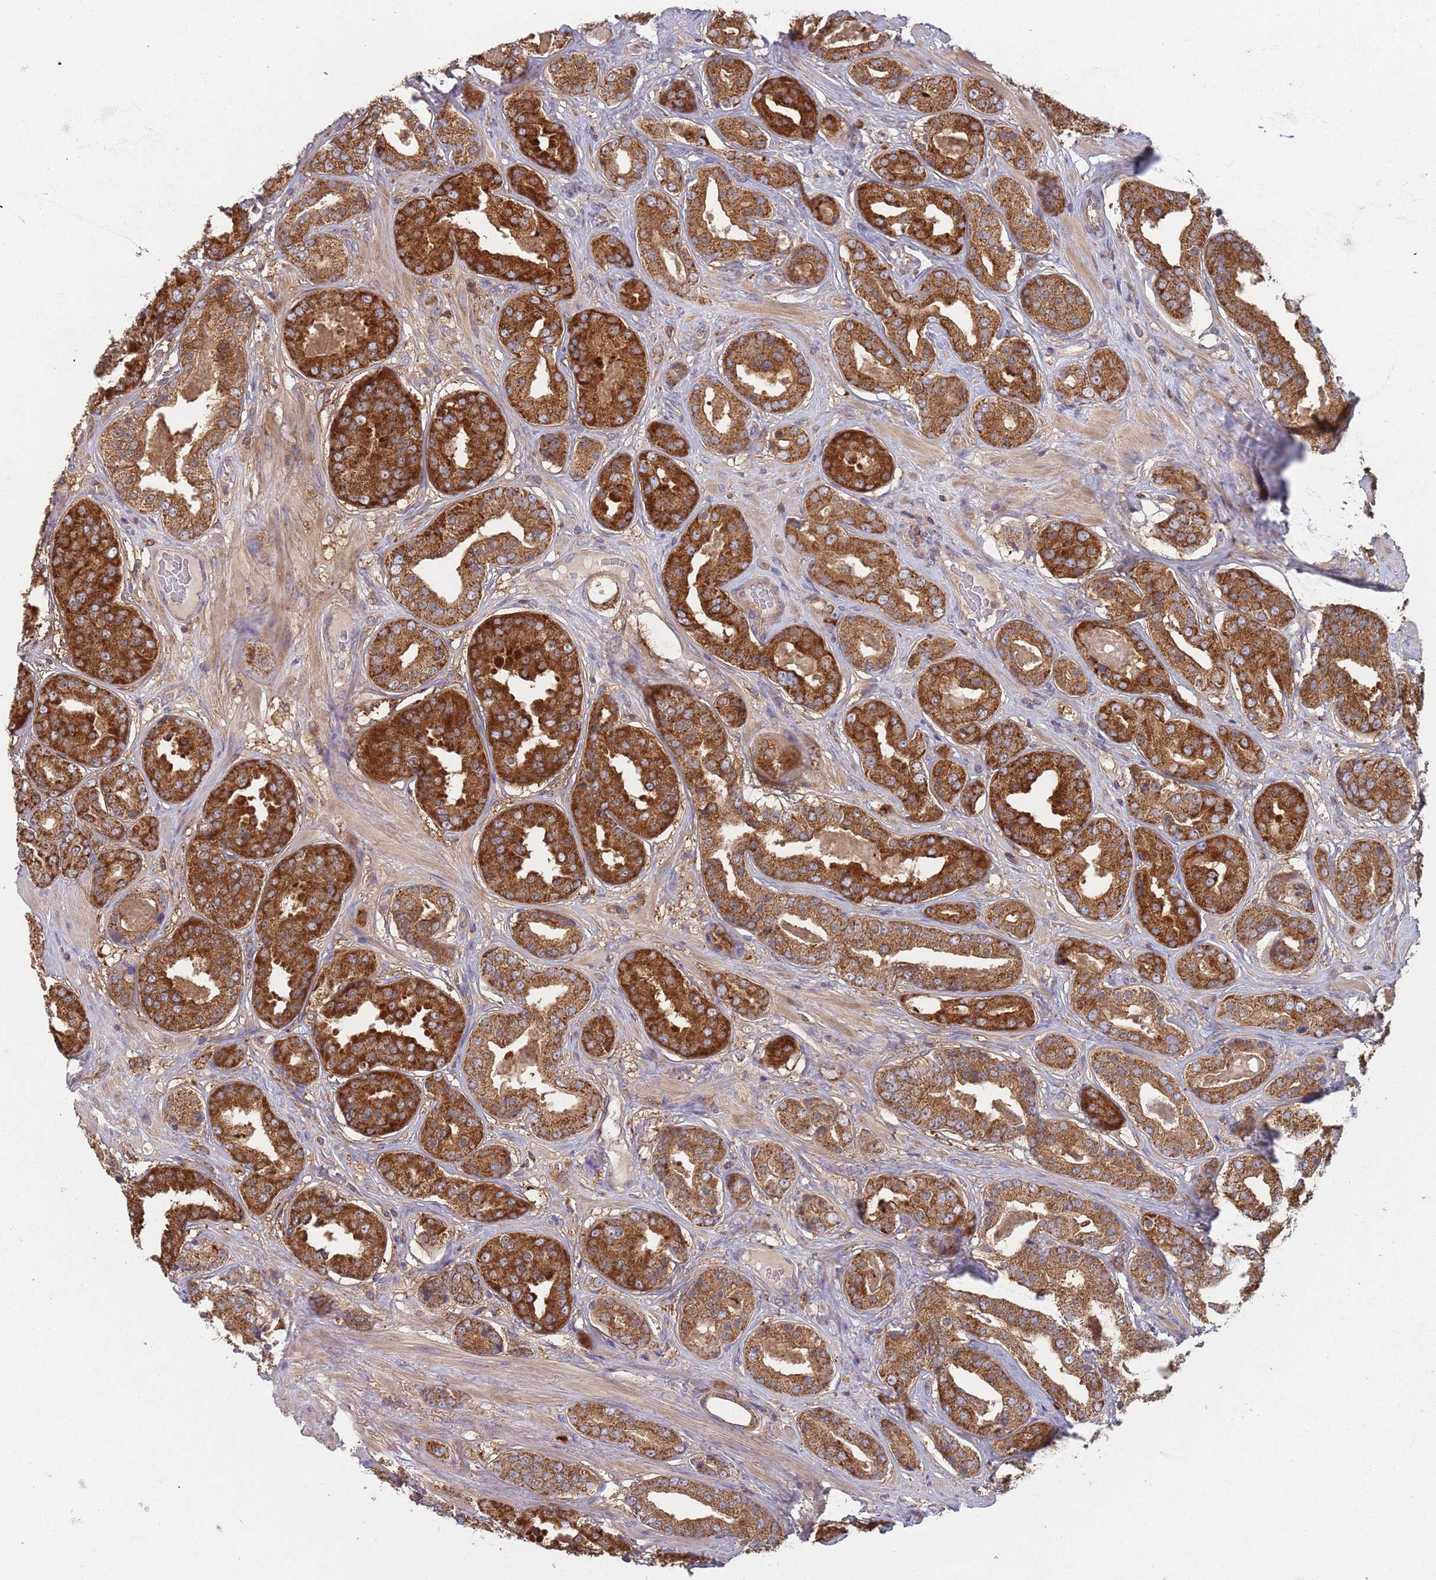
{"staining": {"intensity": "strong", "quantity": ">75%", "location": "cytoplasmic/membranous"}, "tissue": "prostate cancer", "cell_type": "Tumor cells", "image_type": "cancer", "snomed": [{"axis": "morphology", "description": "Adenocarcinoma, High grade"}, {"axis": "topography", "description": "Prostate"}], "caption": "Human prostate cancer stained with a brown dye displays strong cytoplasmic/membranous positive expression in about >75% of tumor cells.", "gene": "GDI2", "patient": {"sex": "male", "age": 63}}